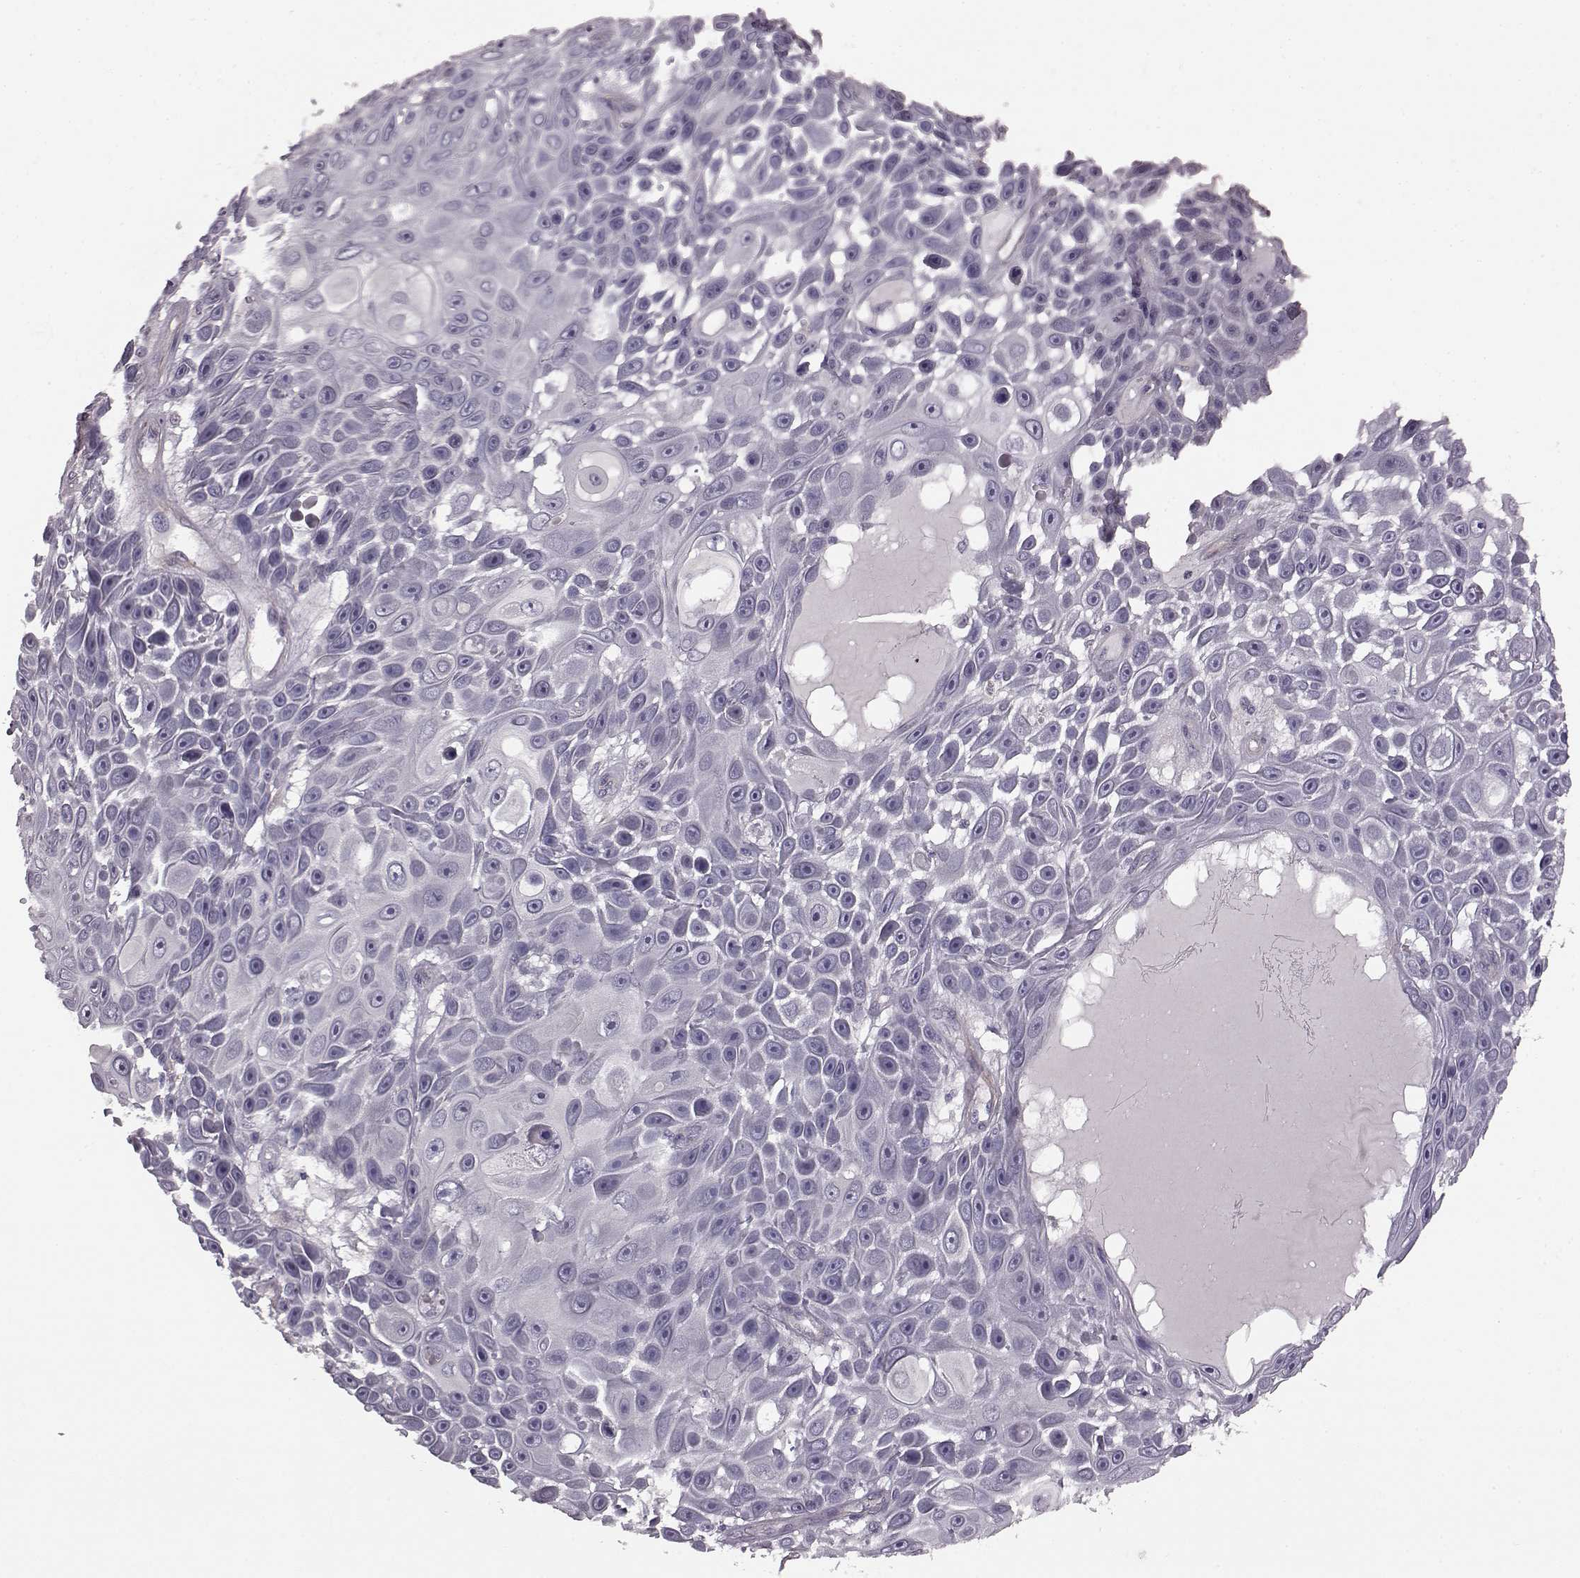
{"staining": {"intensity": "negative", "quantity": "none", "location": "none"}, "tissue": "skin cancer", "cell_type": "Tumor cells", "image_type": "cancer", "snomed": [{"axis": "morphology", "description": "Squamous cell carcinoma, NOS"}, {"axis": "topography", "description": "Skin"}], "caption": "Immunohistochemistry (IHC) histopathology image of human squamous cell carcinoma (skin) stained for a protein (brown), which exhibits no staining in tumor cells. The staining was performed using DAB to visualize the protein expression in brown, while the nuclei were stained in blue with hematoxylin (Magnification: 20x).", "gene": "GRK1", "patient": {"sex": "male", "age": 82}}